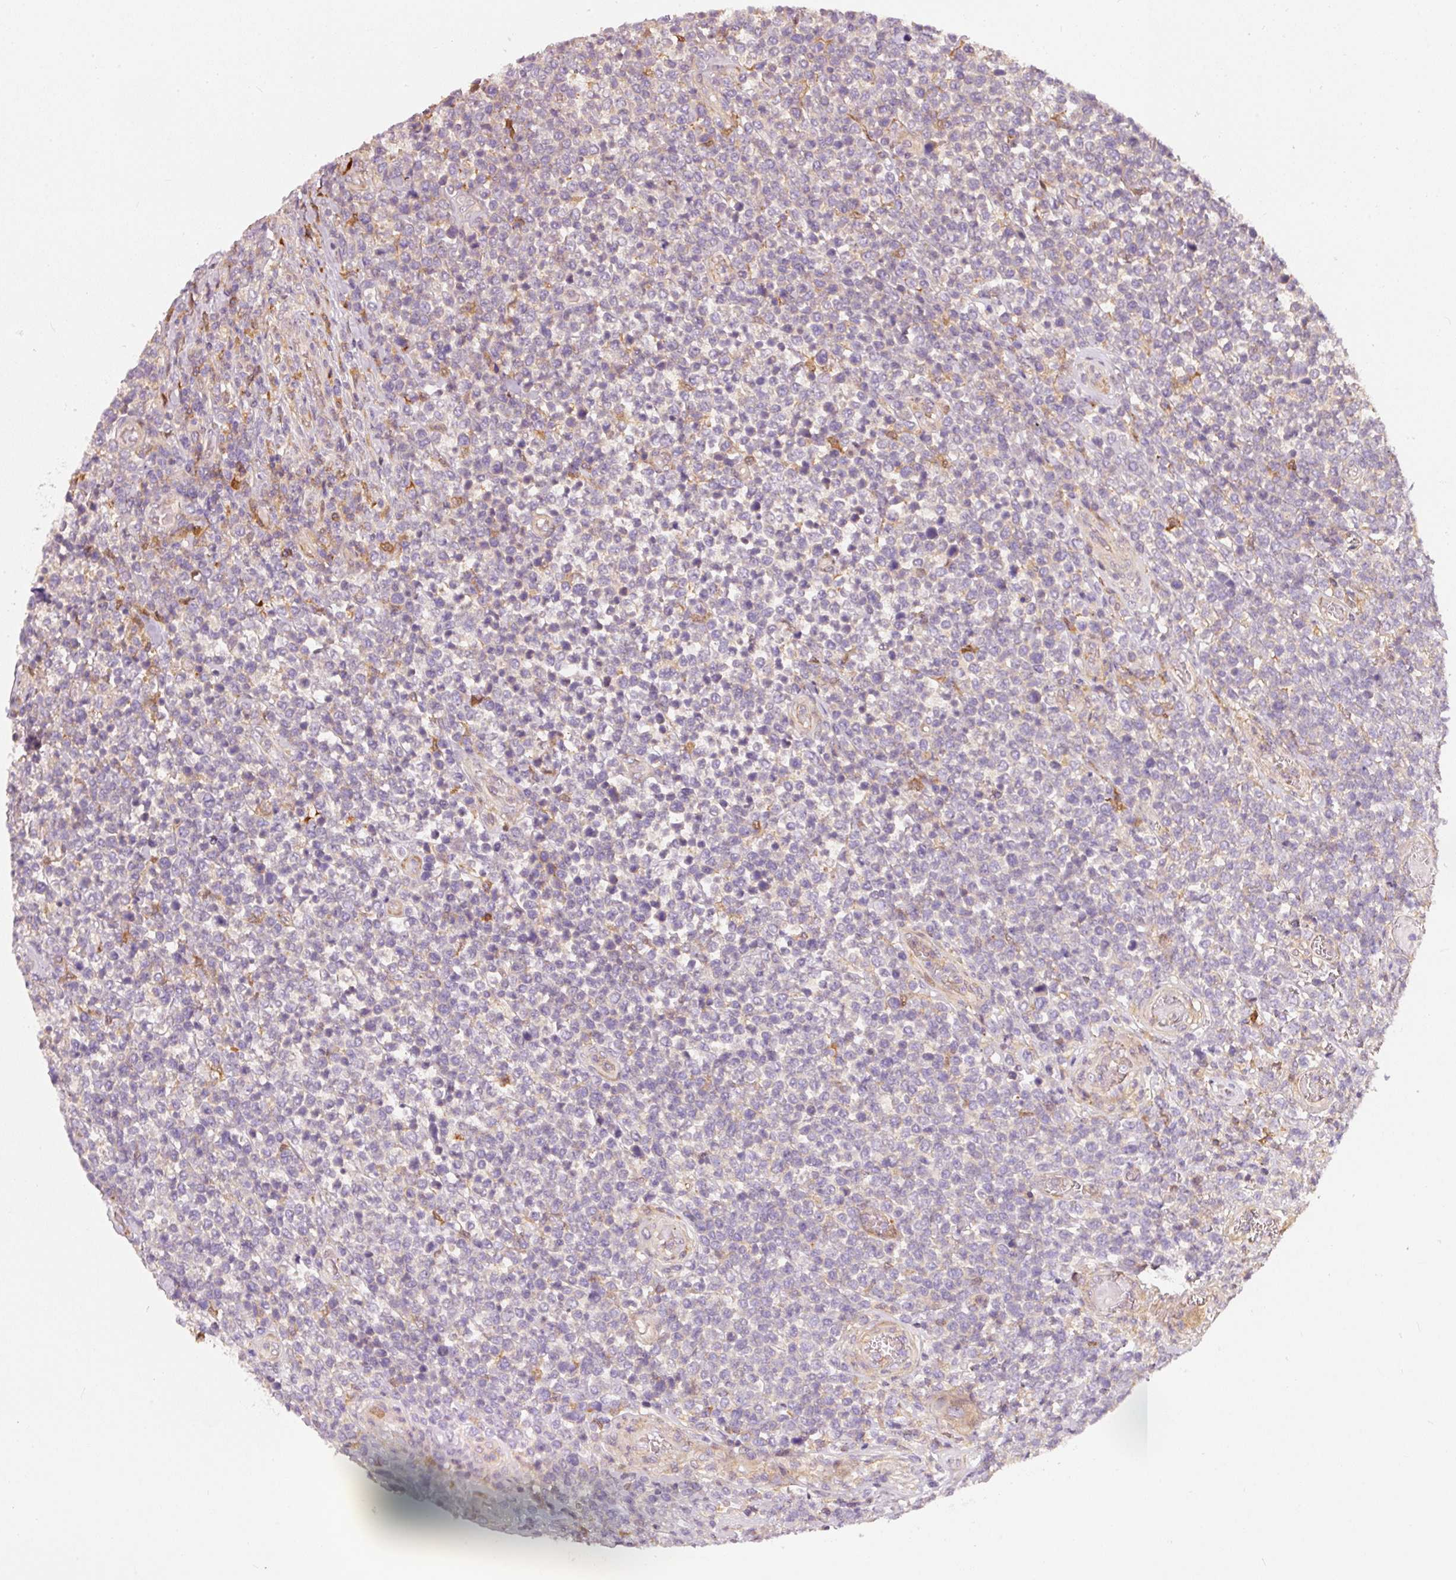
{"staining": {"intensity": "weak", "quantity": "<25%", "location": "cytoplasmic/membranous"}, "tissue": "lymphoma", "cell_type": "Tumor cells", "image_type": "cancer", "snomed": [{"axis": "morphology", "description": "Malignant lymphoma, non-Hodgkin's type, High grade"}, {"axis": "topography", "description": "Soft tissue"}], "caption": "DAB immunohistochemical staining of lymphoma displays no significant staining in tumor cells. The staining is performed using DAB brown chromogen with nuclei counter-stained in using hematoxylin.", "gene": "IQGAP2", "patient": {"sex": "female", "age": 56}}